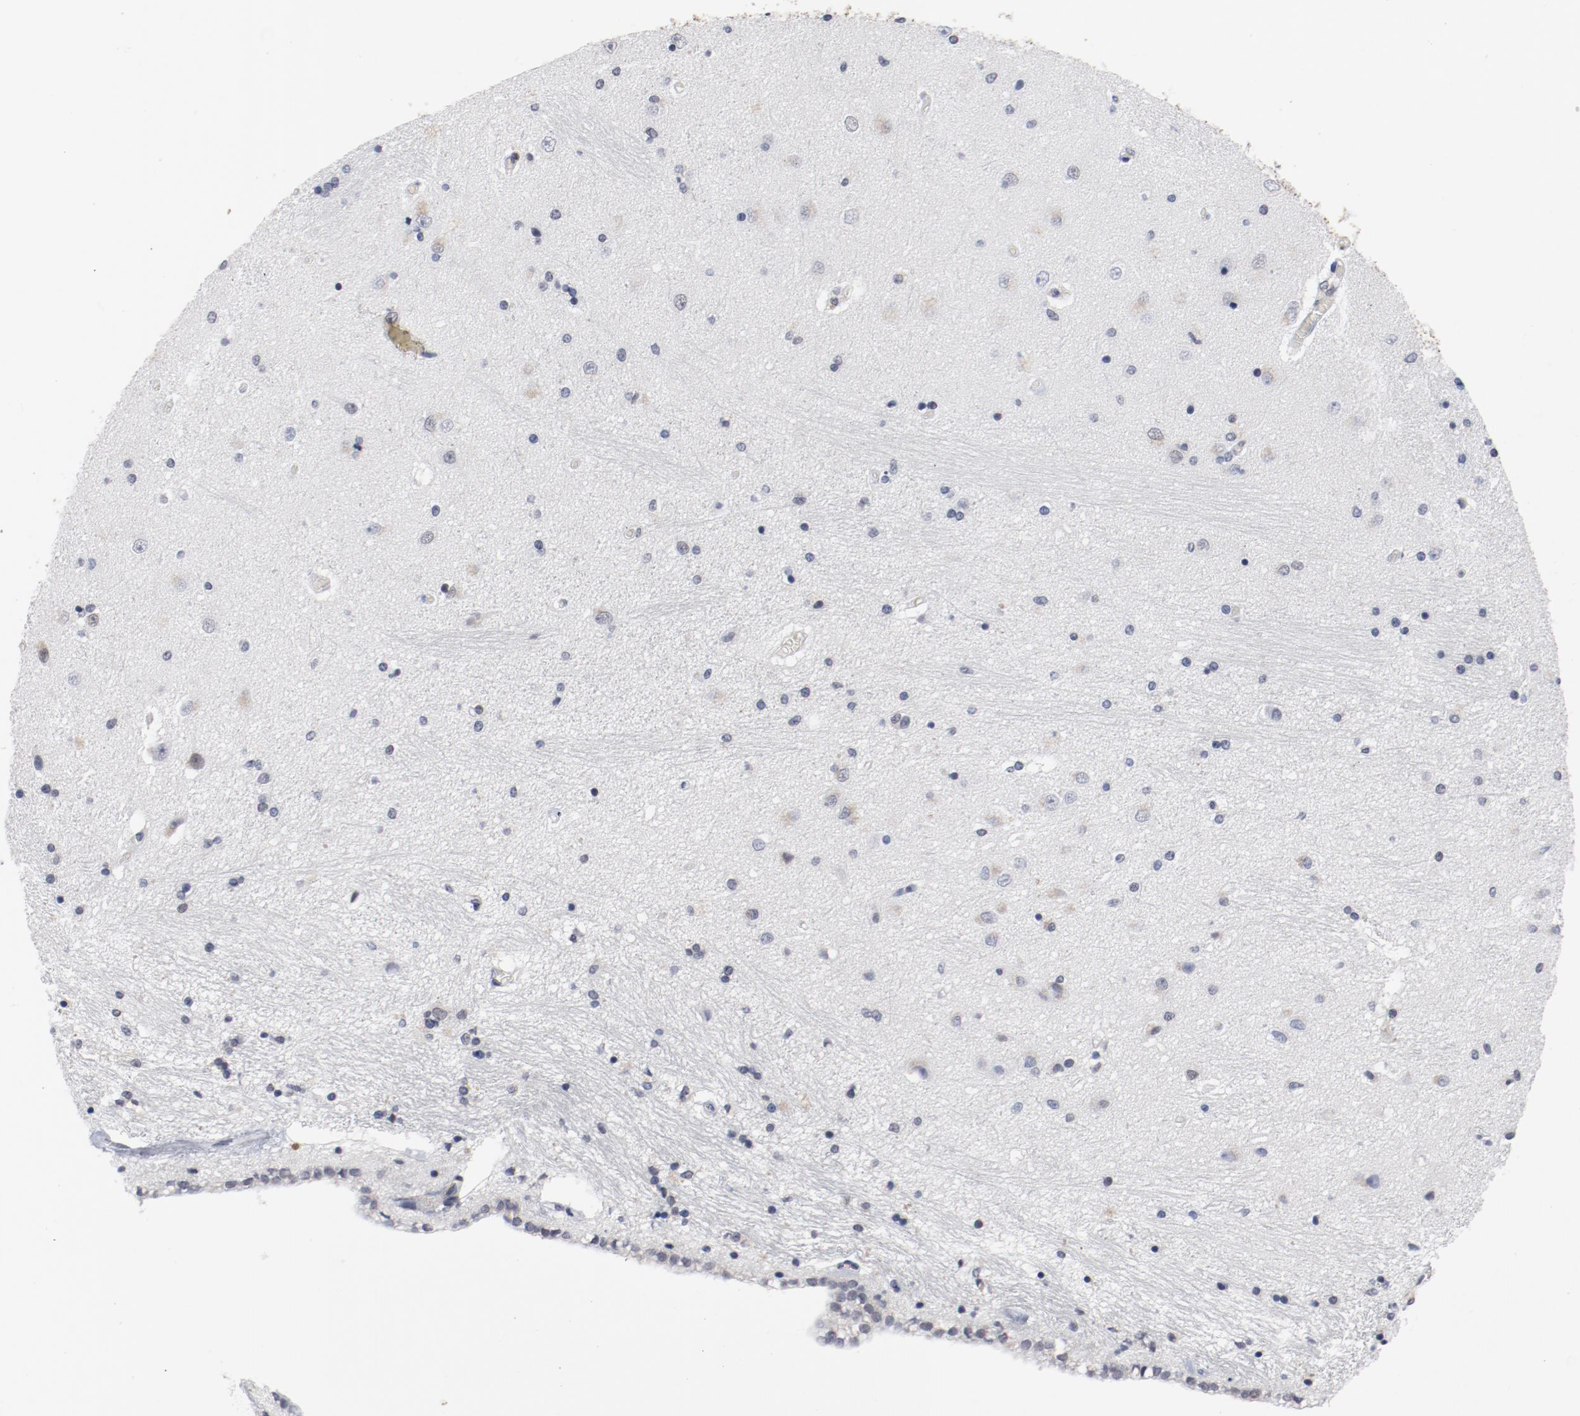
{"staining": {"intensity": "negative", "quantity": "none", "location": "none"}, "tissue": "hippocampus", "cell_type": "Glial cells", "image_type": "normal", "snomed": [{"axis": "morphology", "description": "Normal tissue, NOS"}, {"axis": "topography", "description": "Hippocampus"}], "caption": "DAB immunohistochemical staining of normal human hippocampus exhibits no significant positivity in glial cells.", "gene": "ARNT", "patient": {"sex": "female", "age": 54}}